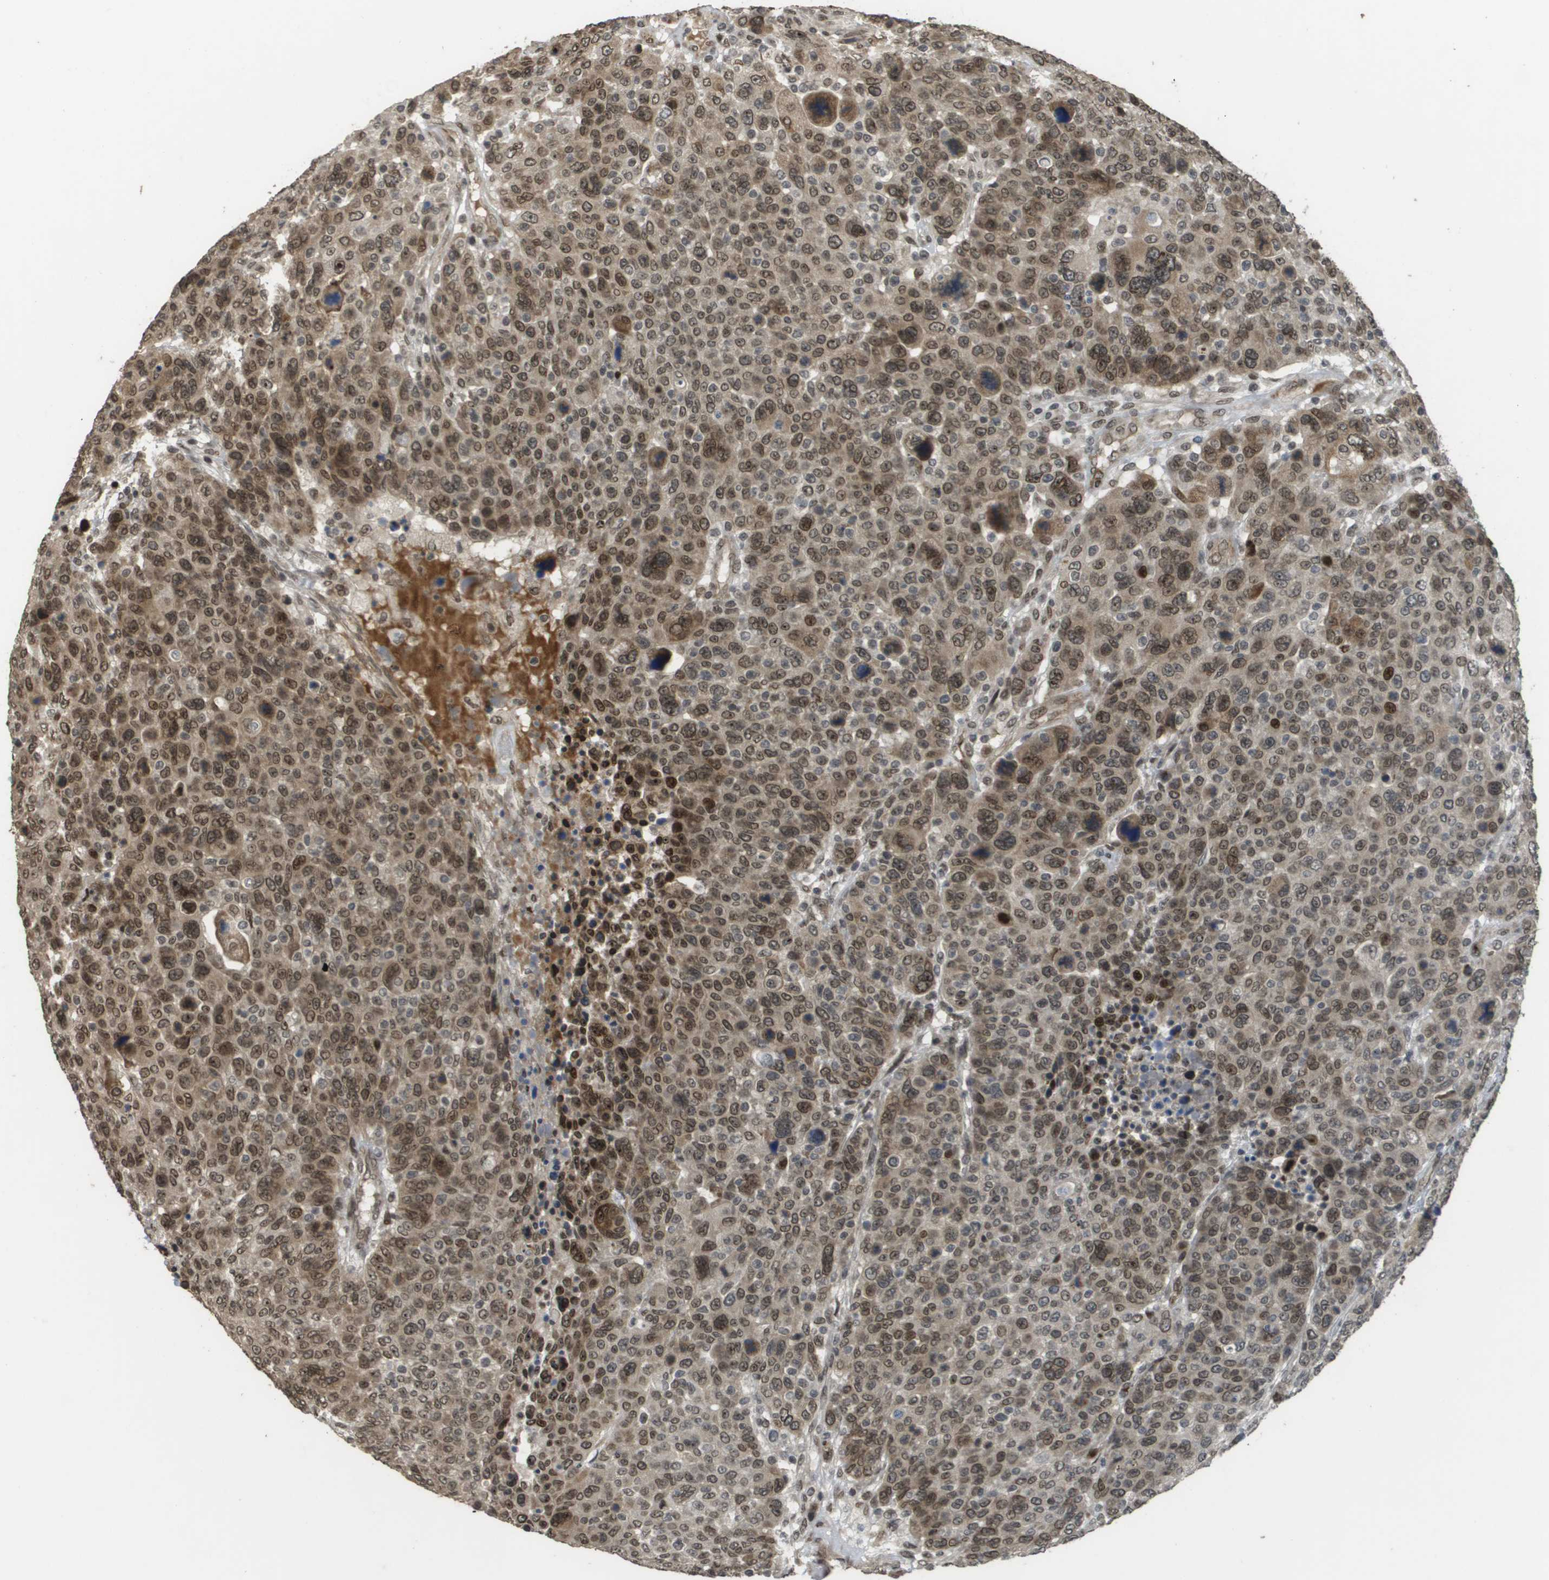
{"staining": {"intensity": "moderate", "quantity": ">75%", "location": "cytoplasmic/membranous,nuclear"}, "tissue": "breast cancer", "cell_type": "Tumor cells", "image_type": "cancer", "snomed": [{"axis": "morphology", "description": "Duct carcinoma"}, {"axis": "topography", "description": "Breast"}], "caption": "High-magnification brightfield microscopy of intraductal carcinoma (breast) stained with DAB (brown) and counterstained with hematoxylin (blue). tumor cells exhibit moderate cytoplasmic/membranous and nuclear staining is appreciated in approximately>75% of cells. The protein of interest is stained brown, and the nuclei are stained in blue (DAB IHC with brightfield microscopy, high magnification).", "gene": "KAT5", "patient": {"sex": "female", "age": 37}}